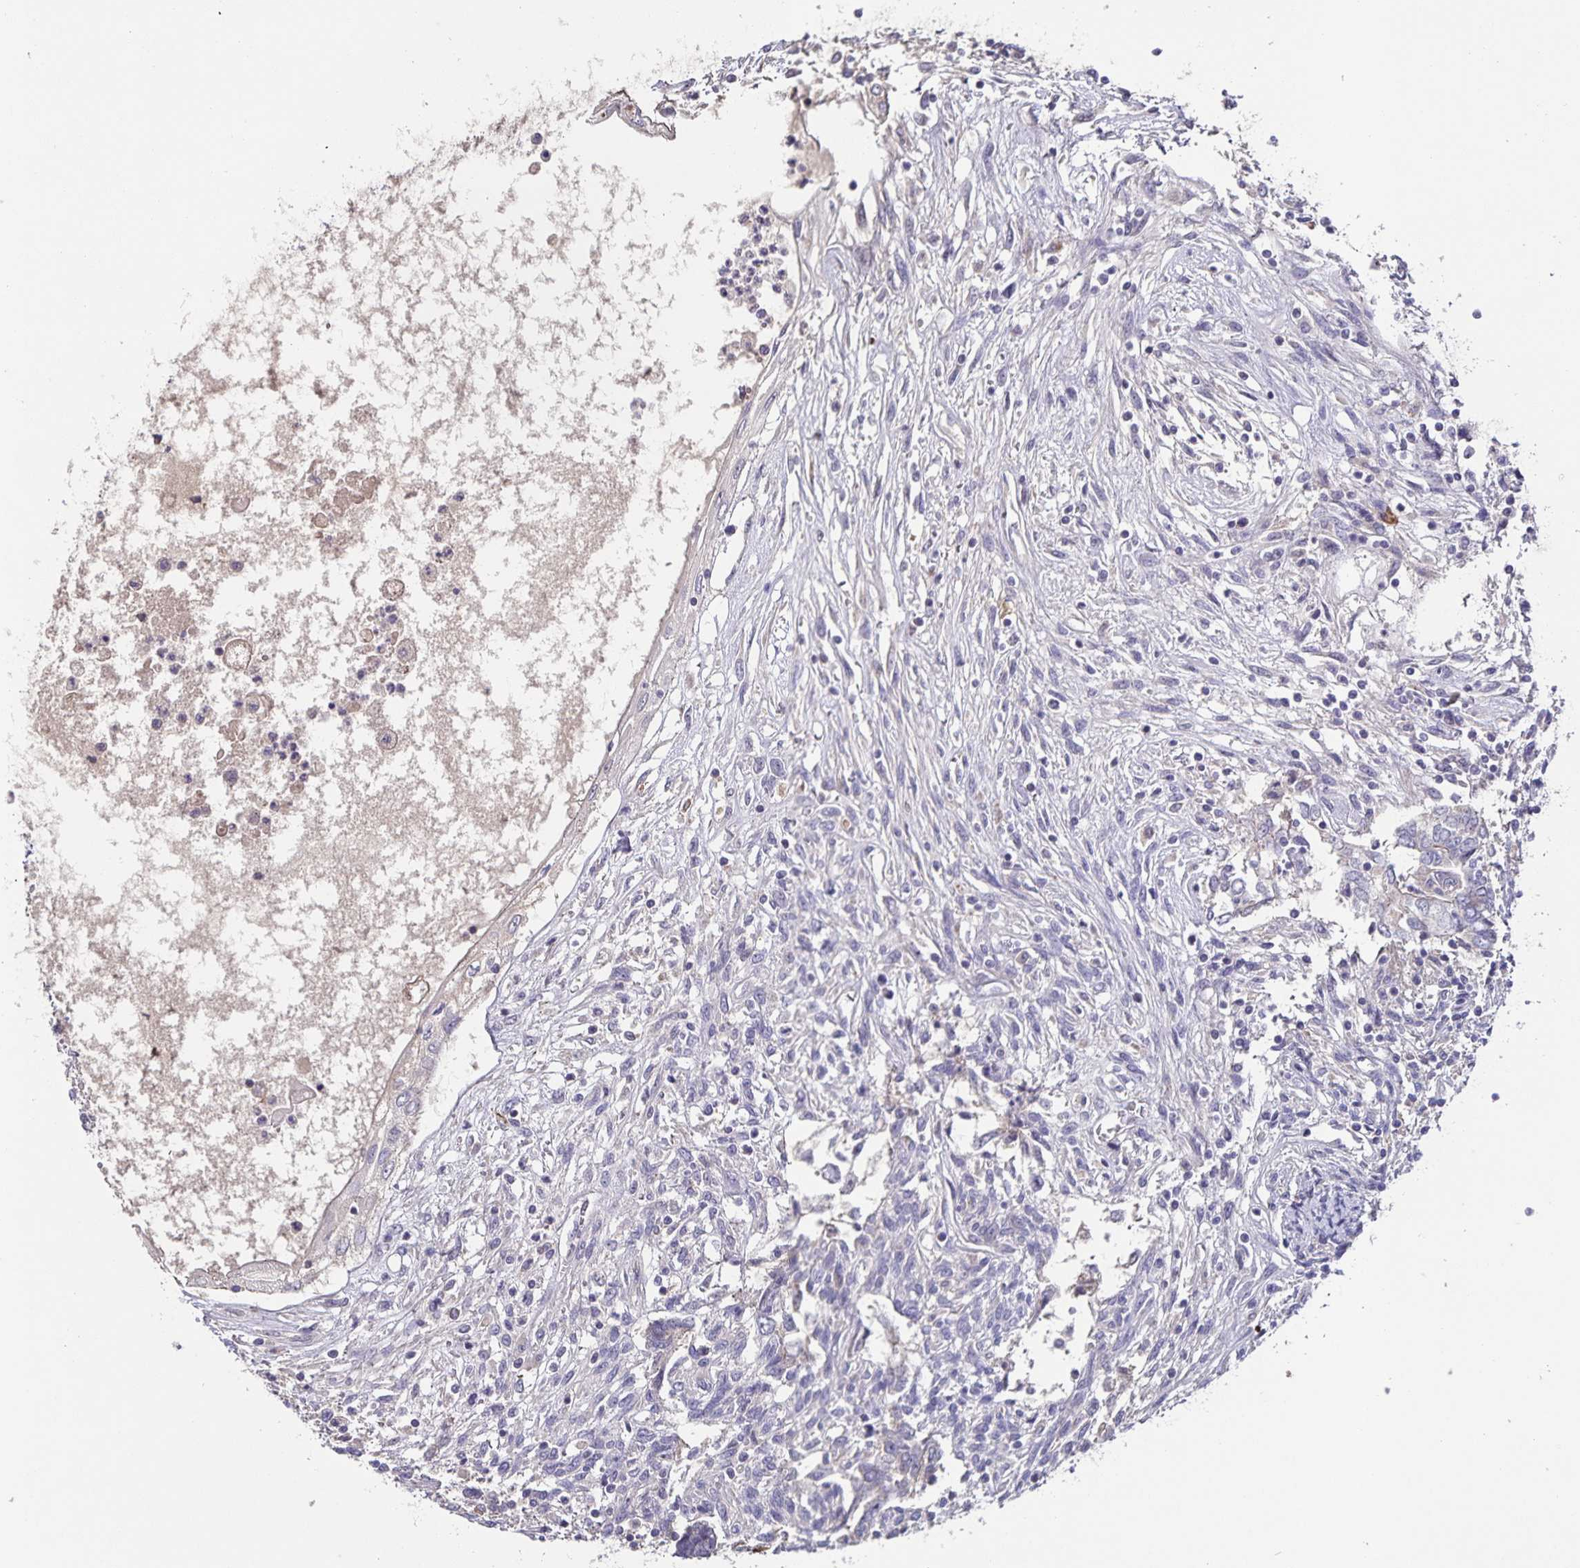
{"staining": {"intensity": "negative", "quantity": "none", "location": "none"}, "tissue": "testis cancer", "cell_type": "Tumor cells", "image_type": "cancer", "snomed": [{"axis": "morphology", "description": "Carcinoma, Embryonal, NOS"}, {"axis": "topography", "description": "Testis"}], "caption": "The immunohistochemistry (IHC) image has no significant expression in tumor cells of testis cancer (embryonal carcinoma) tissue. (Immunohistochemistry, brightfield microscopy, high magnification).", "gene": "FBXL16", "patient": {"sex": "male", "age": 37}}